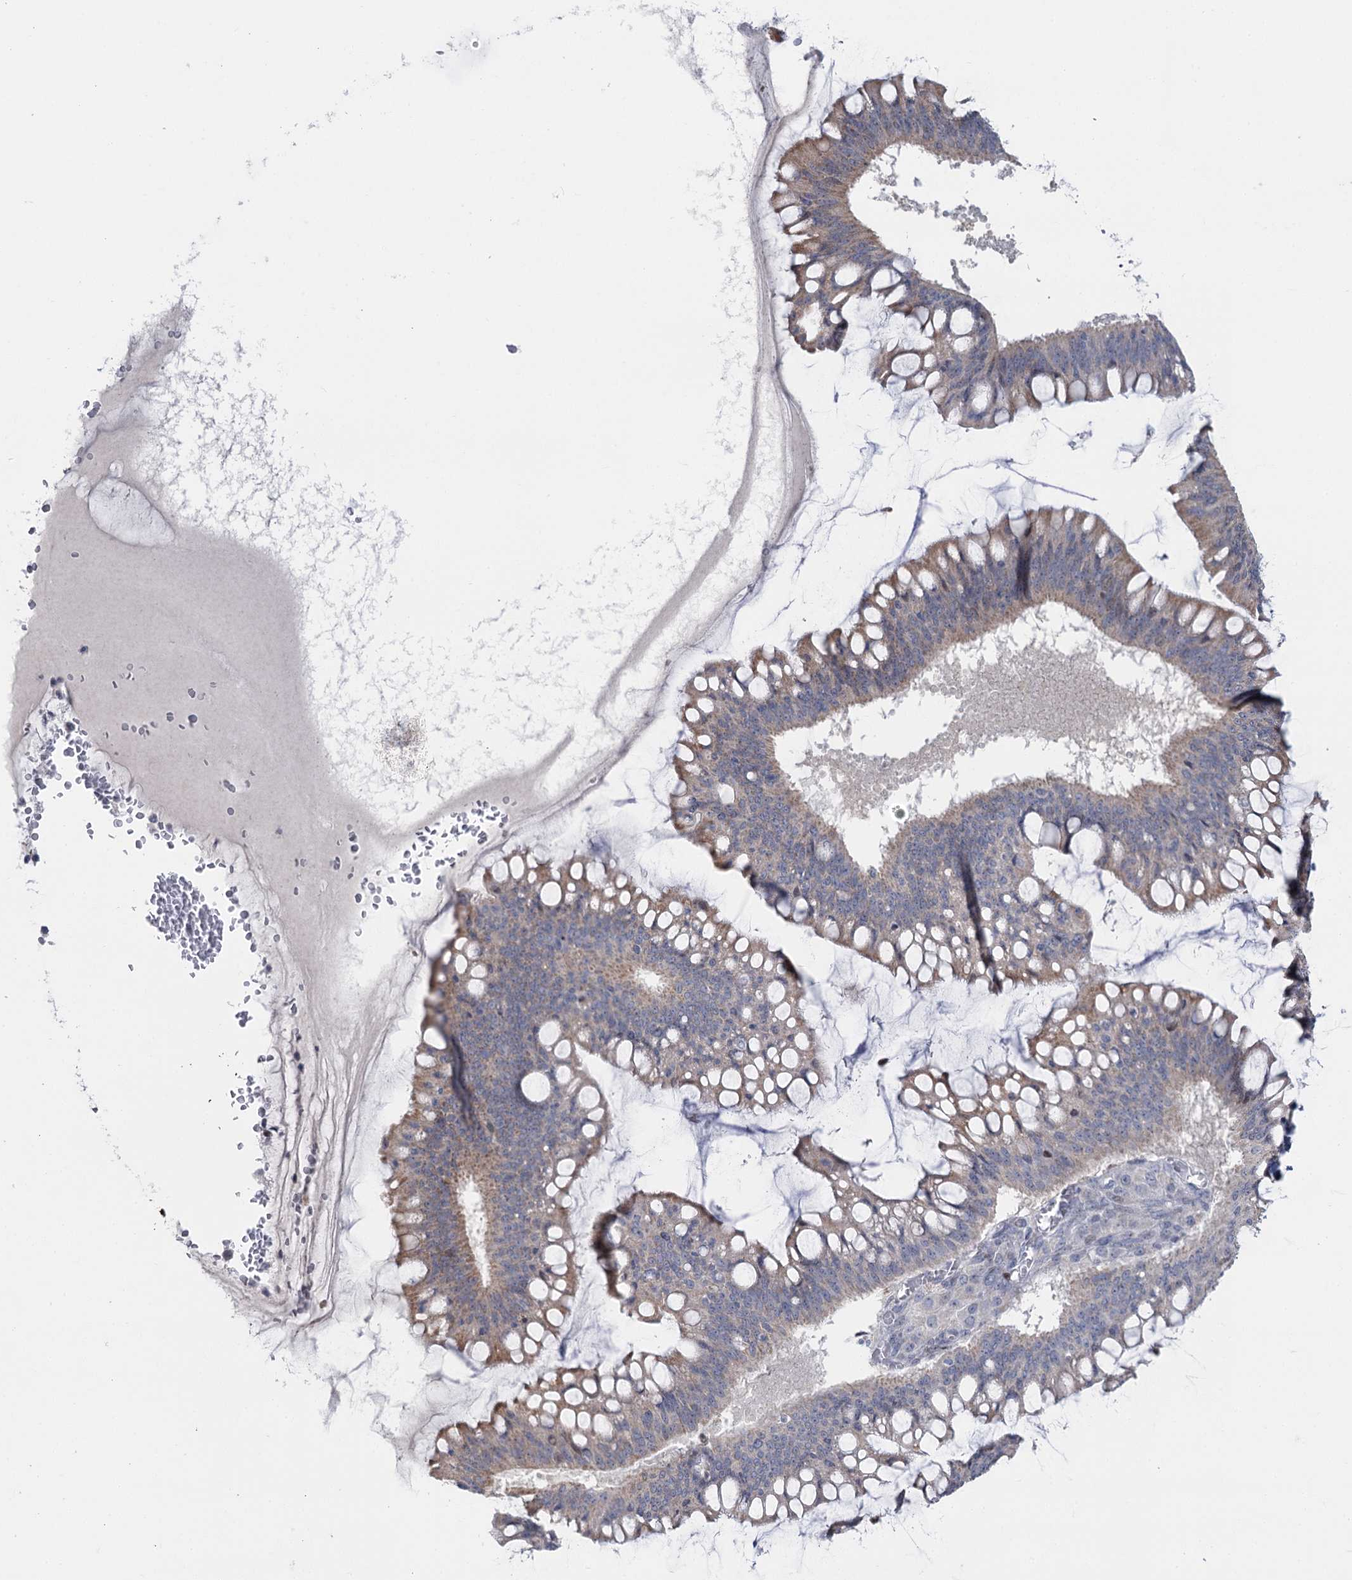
{"staining": {"intensity": "weak", "quantity": ">75%", "location": "cytoplasmic/membranous"}, "tissue": "ovarian cancer", "cell_type": "Tumor cells", "image_type": "cancer", "snomed": [{"axis": "morphology", "description": "Cystadenocarcinoma, mucinous, NOS"}, {"axis": "topography", "description": "Ovary"}], "caption": "Protein positivity by immunohistochemistry shows weak cytoplasmic/membranous expression in approximately >75% of tumor cells in mucinous cystadenocarcinoma (ovarian).", "gene": "PTGR1", "patient": {"sex": "female", "age": 73}}